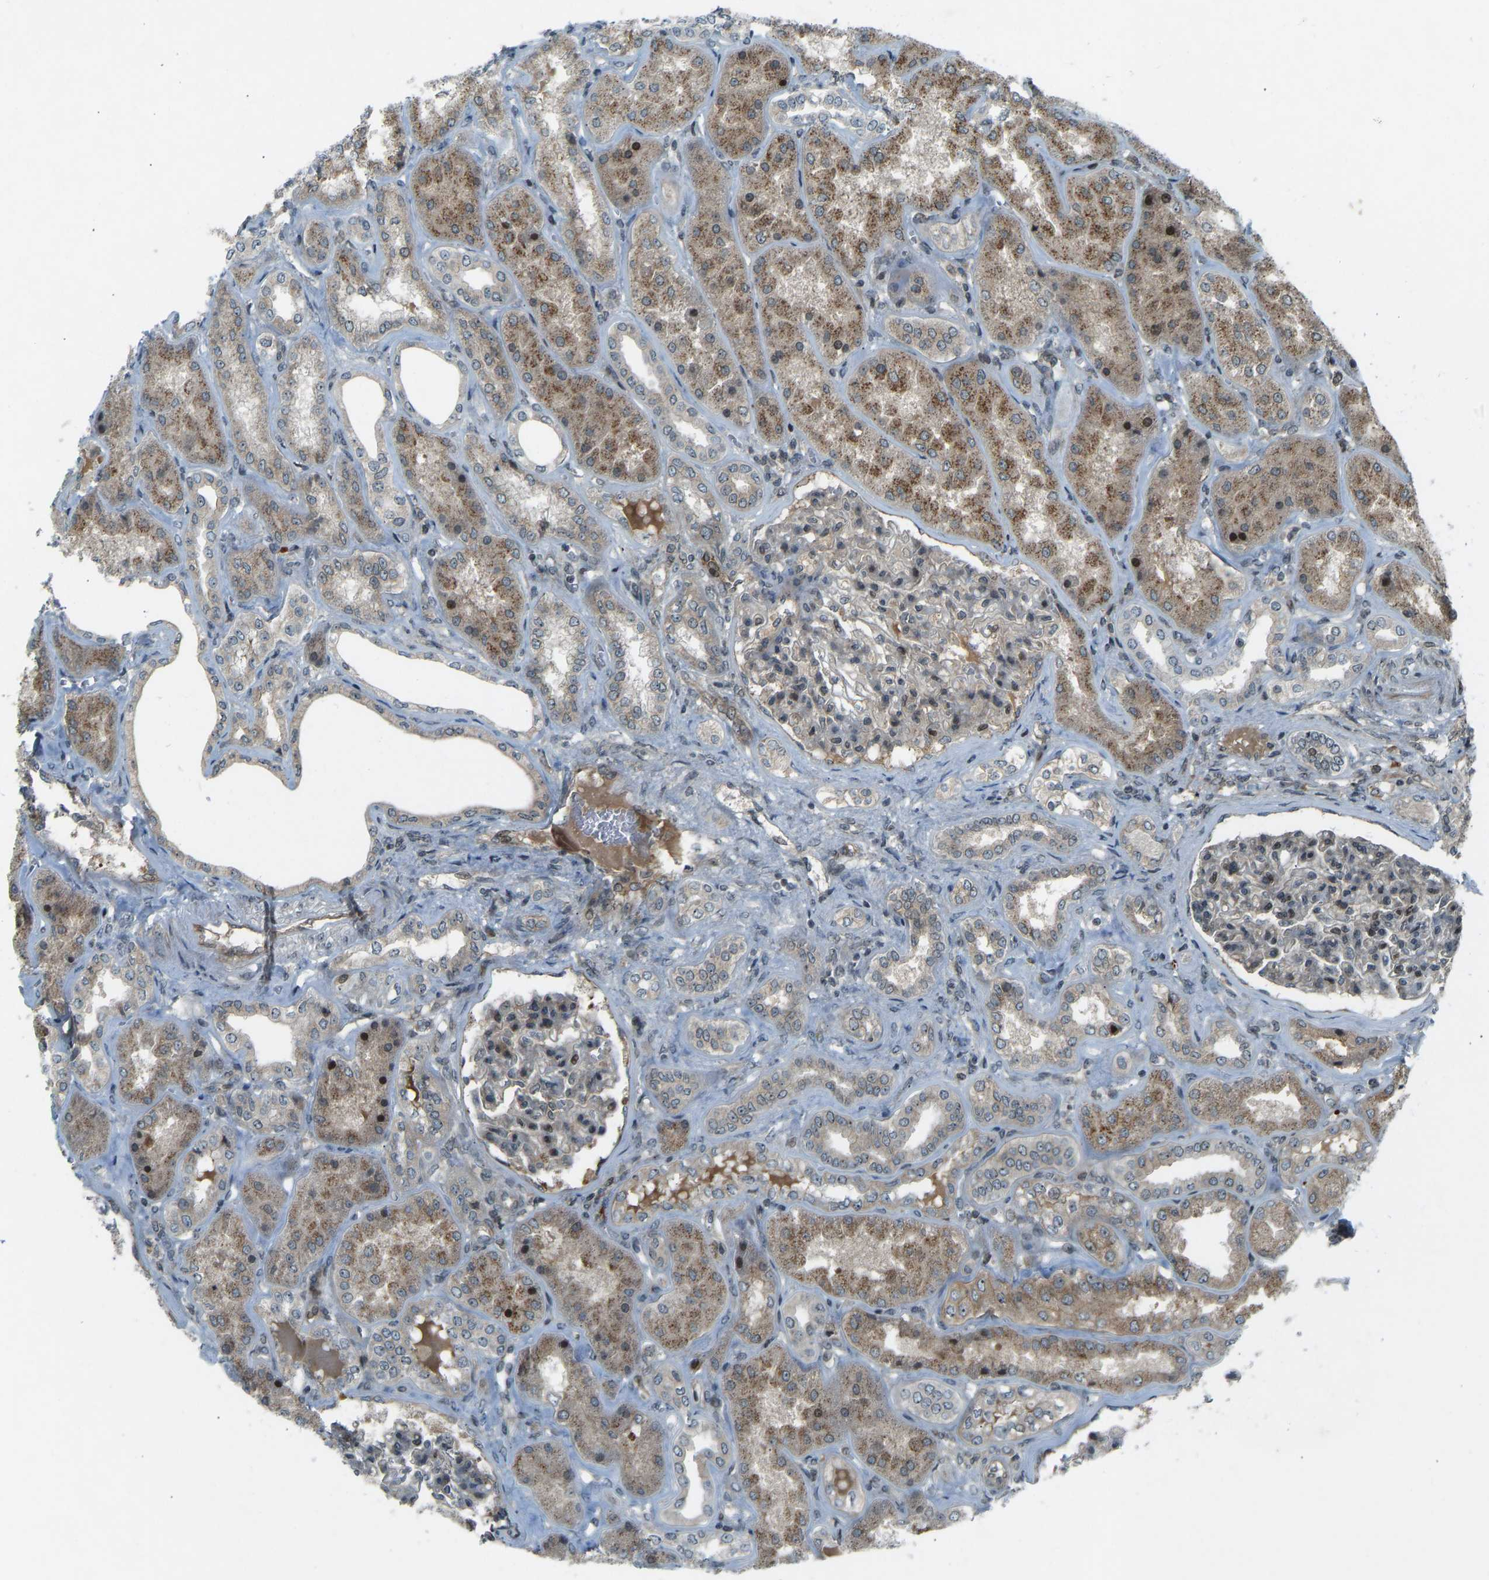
{"staining": {"intensity": "moderate", "quantity": "25%-75%", "location": "cytoplasmic/membranous,nuclear"}, "tissue": "kidney", "cell_type": "Cells in glomeruli", "image_type": "normal", "snomed": [{"axis": "morphology", "description": "Normal tissue, NOS"}, {"axis": "topography", "description": "Kidney"}], "caption": "A micrograph of human kidney stained for a protein demonstrates moderate cytoplasmic/membranous,nuclear brown staining in cells in glomeruli.", "gene": "SVOPL", "patient": {"sex": "female", "age": 56}}